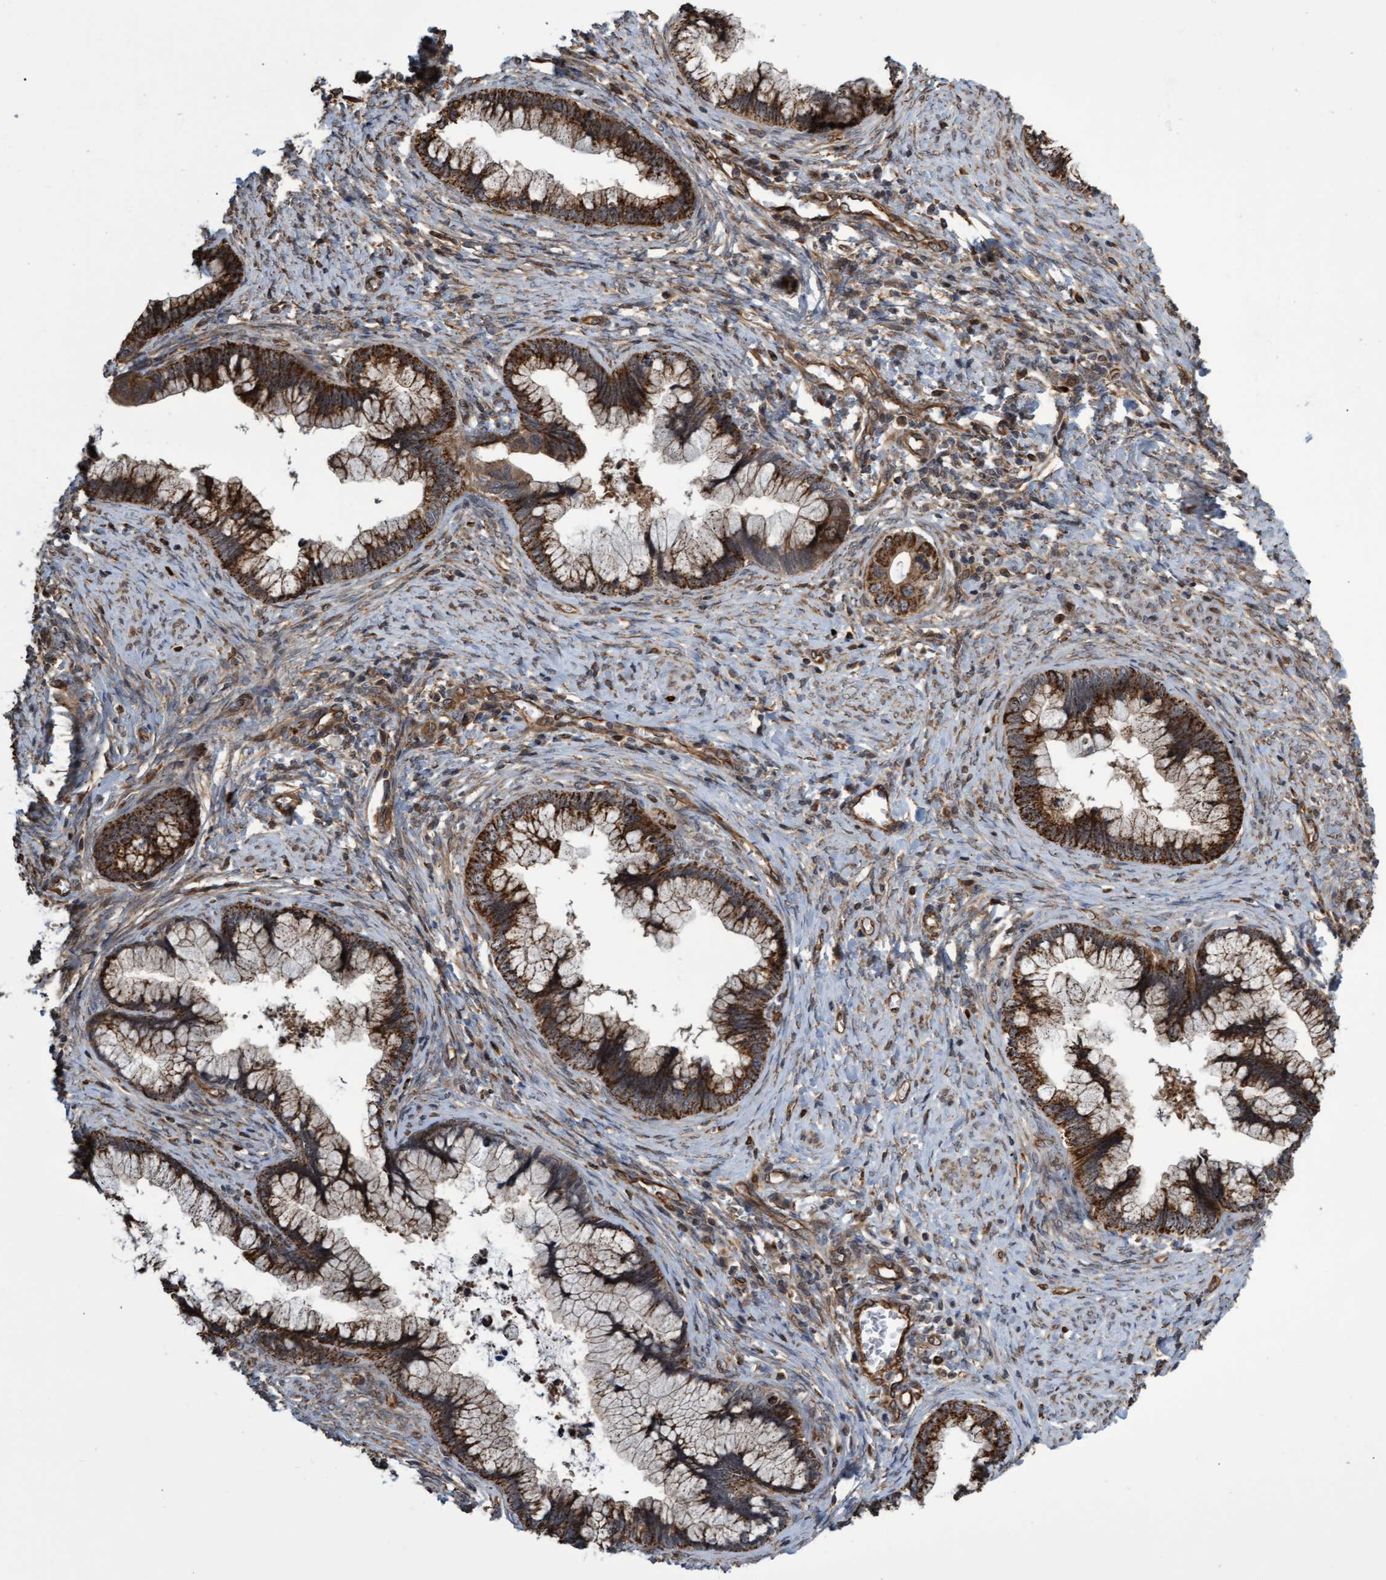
{"staining": {"intensity": "strong", "quantity": ">75%", "location": "cytoplasmic/membranous"}, "tissue": "cervical cancer", "cell_type": "Tumor cells", "image_type": "cancer", "snomed": [{"axis": "morphology", "description": "Adenocarcinoma, NOS"}, {"axis": "topography", "description": "Cervix"}], "caption": "Approximately >75% of tumor cells in cervical cancer exhibit strong cytoplasmic/membranous protein staining as visualized by brown immunohistochemical staining.", "gene": "TNFRSF10B", "patient": {"sex": "female", "age": 44}}